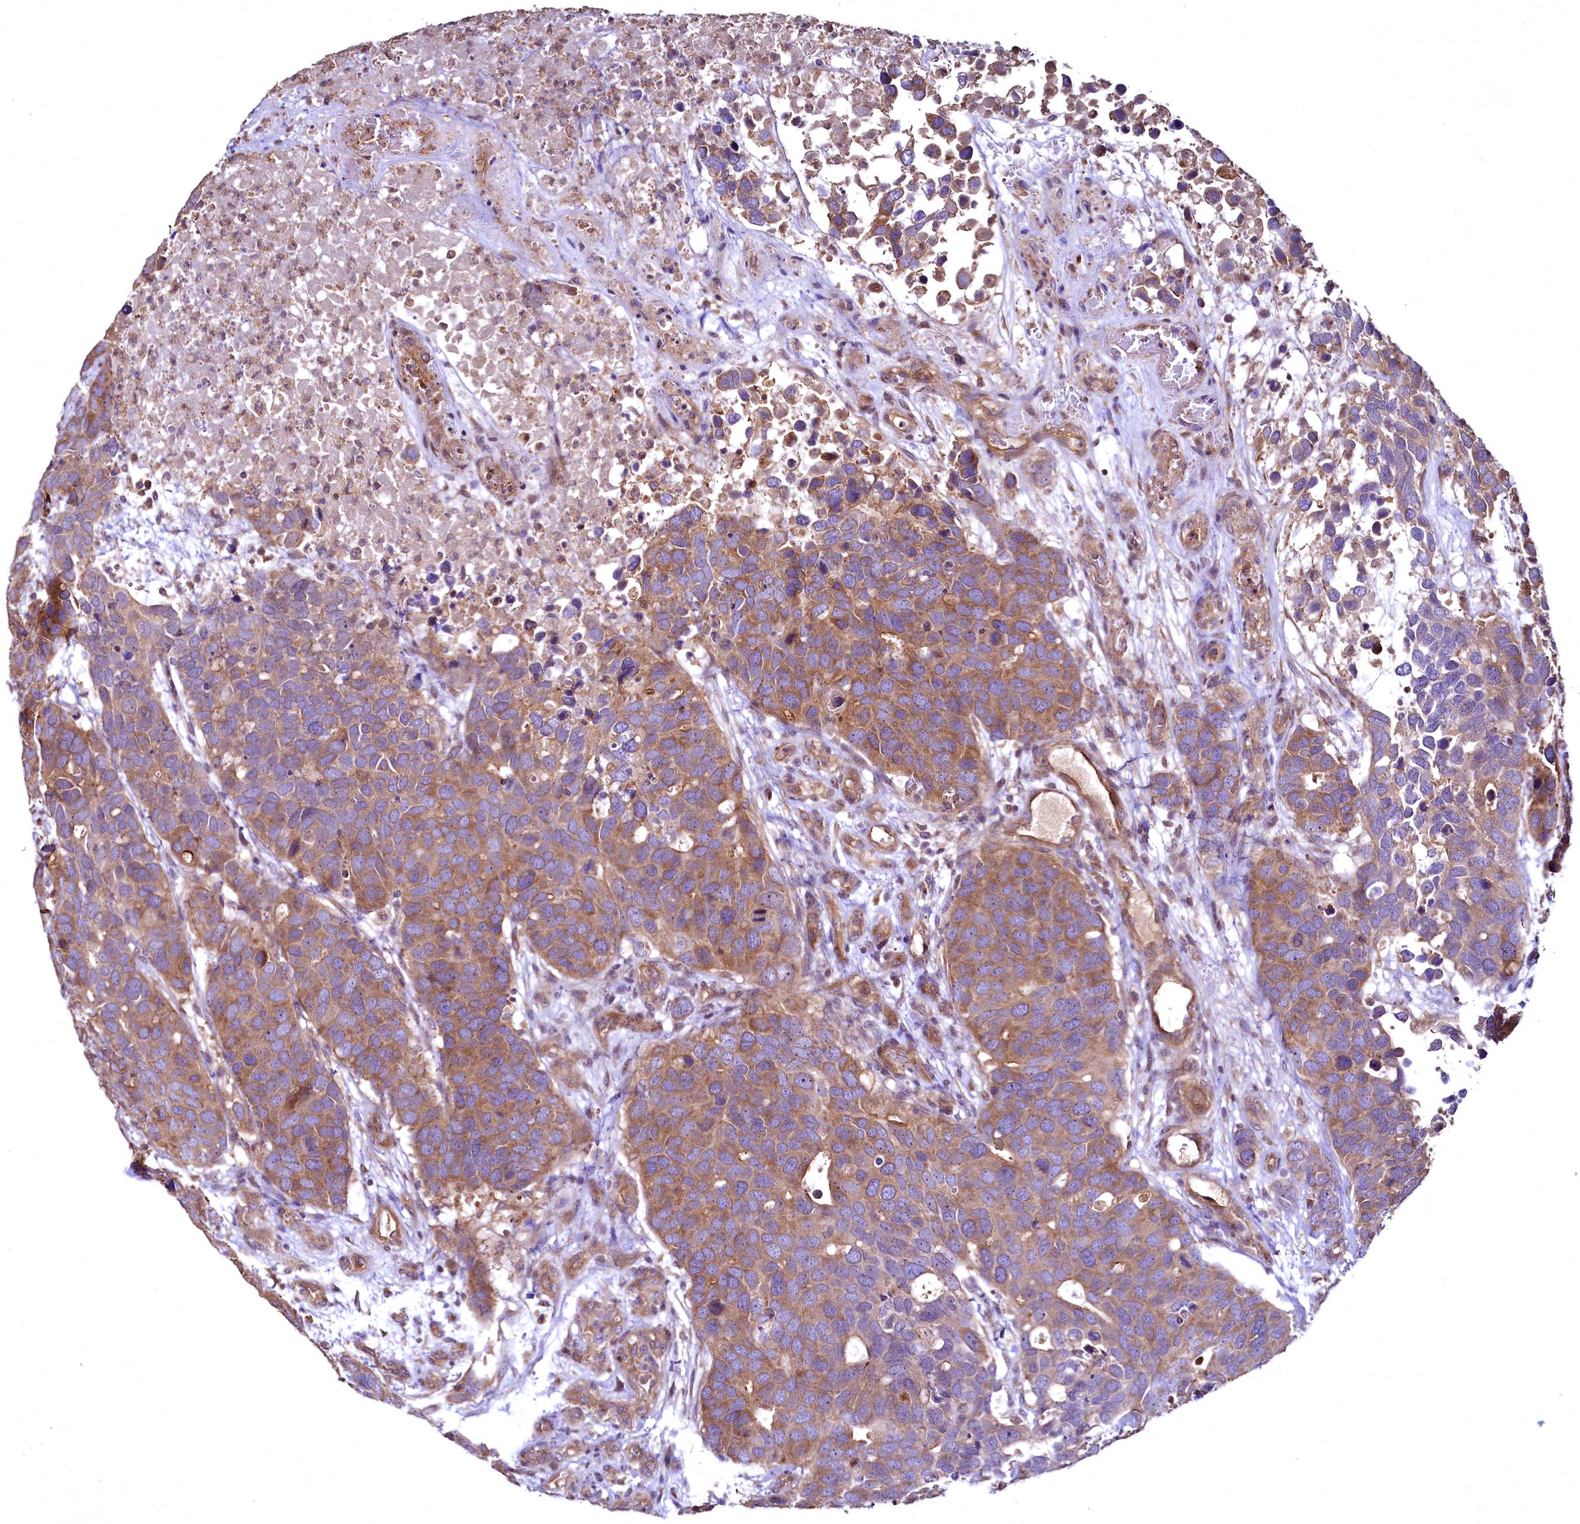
{"staining": {"intensity": "moderate", "quantity": ">75%", "location": "cytoplasmic/membranous"}, "tissue": "breast cancer", "cell_type": "Tumor cells", "image_type": "cancer", "snomed": [{"axis": "morphology", "description": "Duct carcinoma"}, {"axis": "topography", "description": "Breast"}], "caption": "Protein staining exhibits moderate cytoplasmic/membranous expression in approximately >75% of tumor cells in breast cancer.", "gene": "TBCEL", "patient": {"sex": "female", "age": 83}}